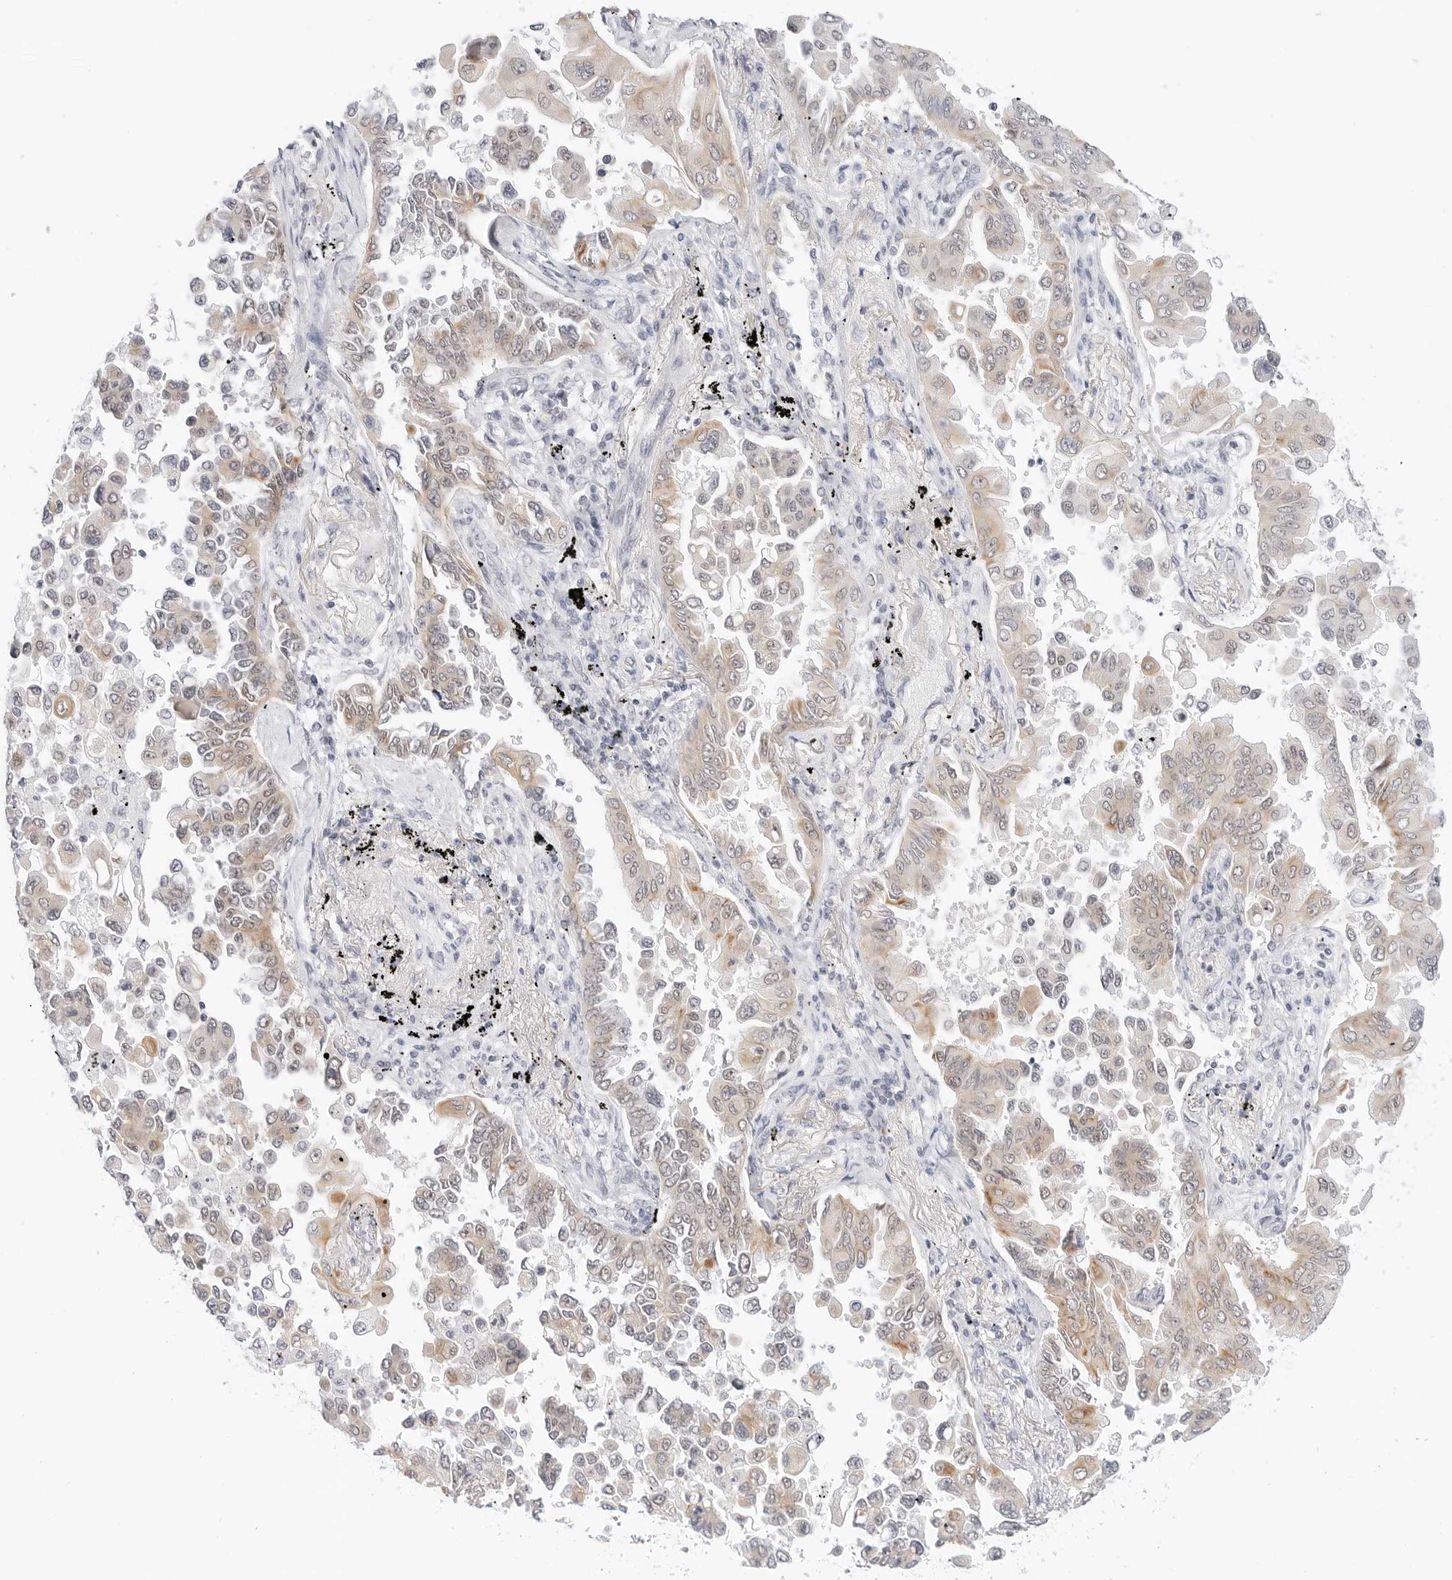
{"staining": {"intensity": "weak", "quantity": "25%-75%", "location": "cytoplasmic/membranous"}, "tissue": "lung cancer", "cell_type": "Tumor cells", "image_type": "cancer", "snomed": [{"axis": "morphology", "description": "Adenocarcinoma, NOS"}, {"axis": "topography", "description": "Lung"}], "caption": "This photomicrograph reveals IHC staining of lung cancer, with low weak cytoplasmic/membranous expression in approximately 25%-75% of tumor cells.", "gene": "TSEN2", "patient": {"sex": "female", "age": 67}}